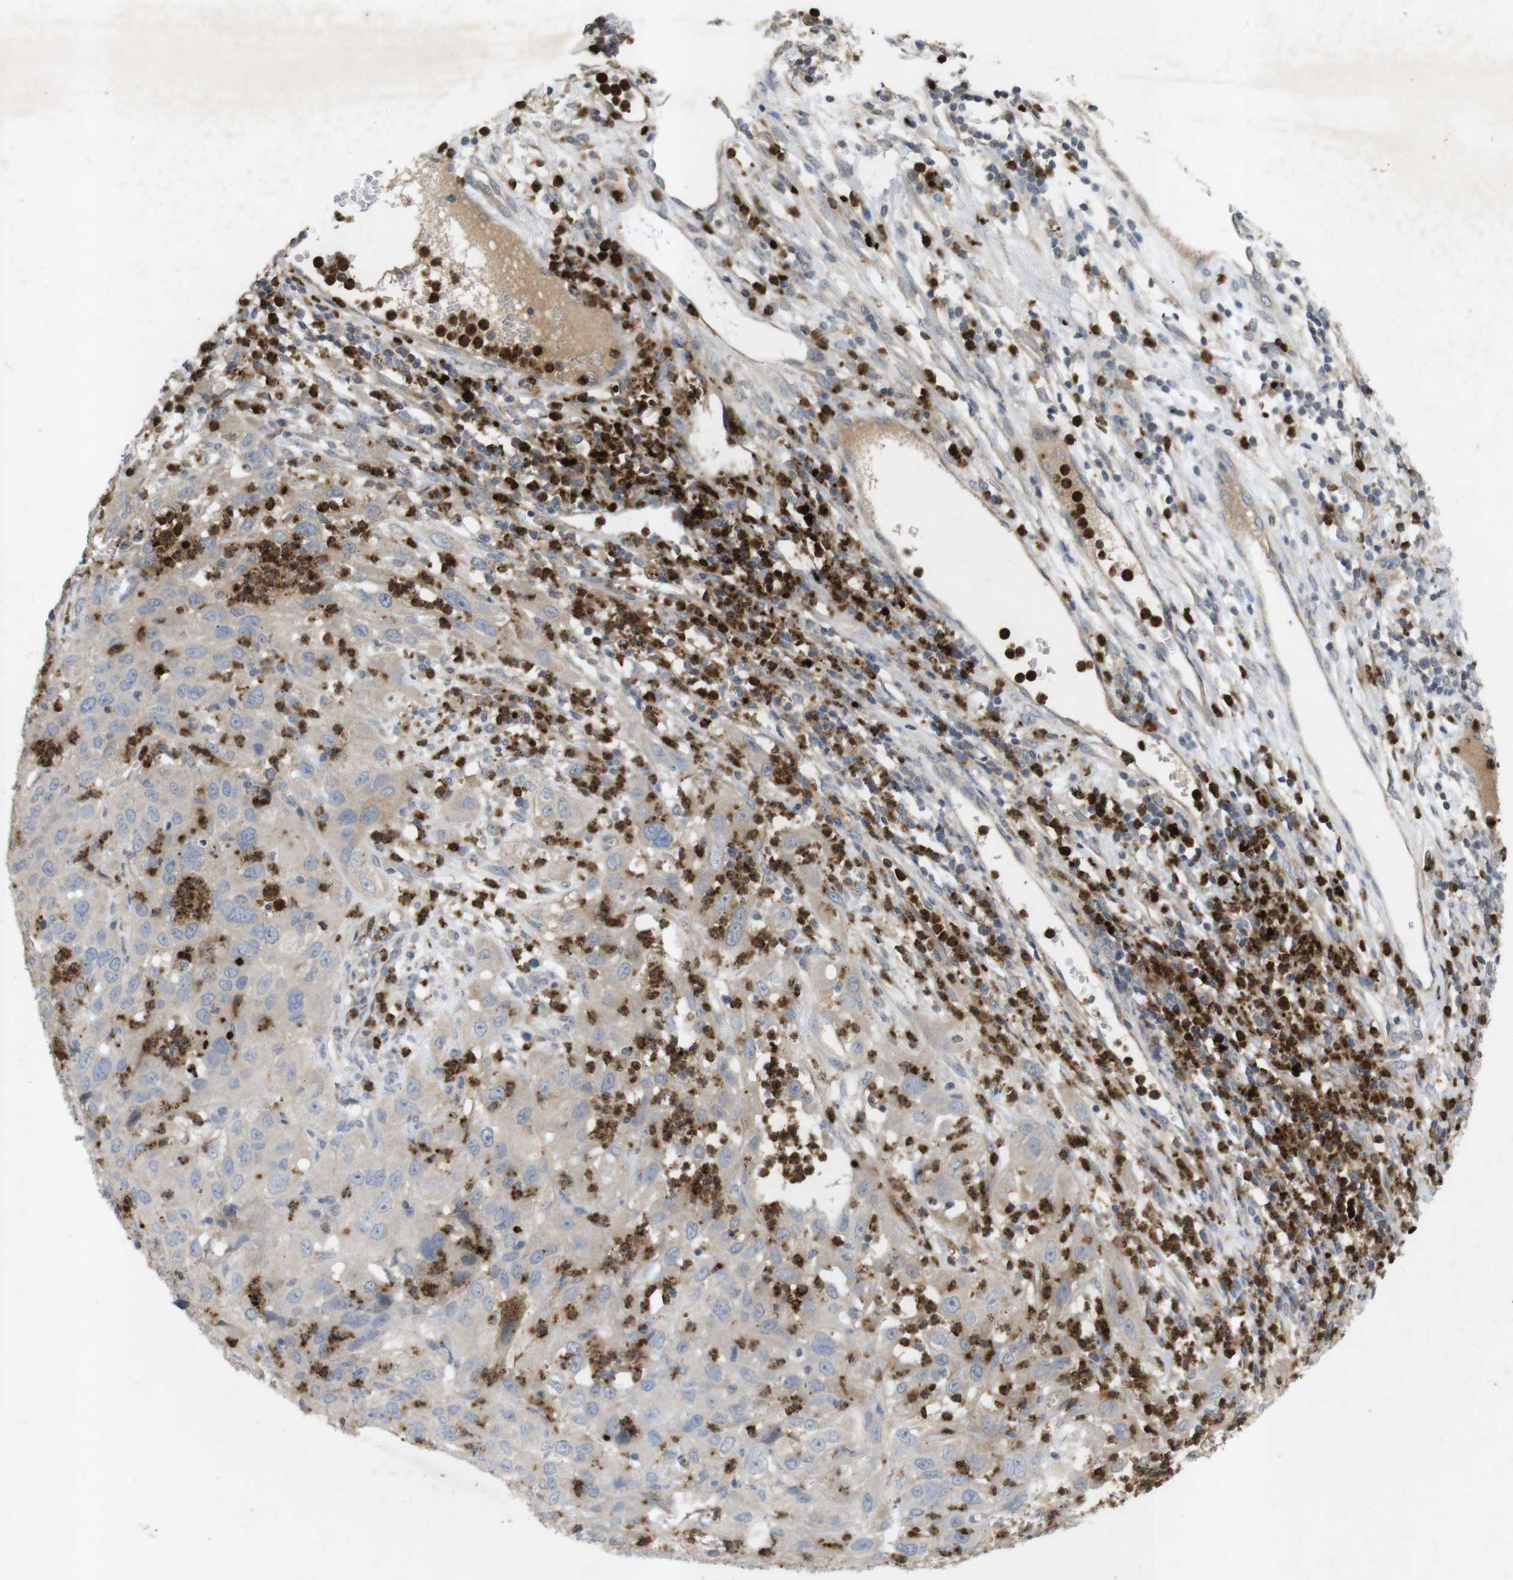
{"staining": {"intensity": "weak", "quantity": "<25%", "location": "cytoplasmic/membranous"}, "tissue": "cervical cancer", "cell_type": "Tumor cells", "image_type": "cancer", "snomed": [{"axis": "morphology", "description": "Squamous cell carcinoma, NOS"}, {"axis": "topography", "description": "Cervix"}], "caption": "Histopathology image shows no significant protein positivity in tumor cells of squamous cell carcinoma (cervical).", "gene": "TSPAN14", "patient": {"sex": "female", "age": 32}}